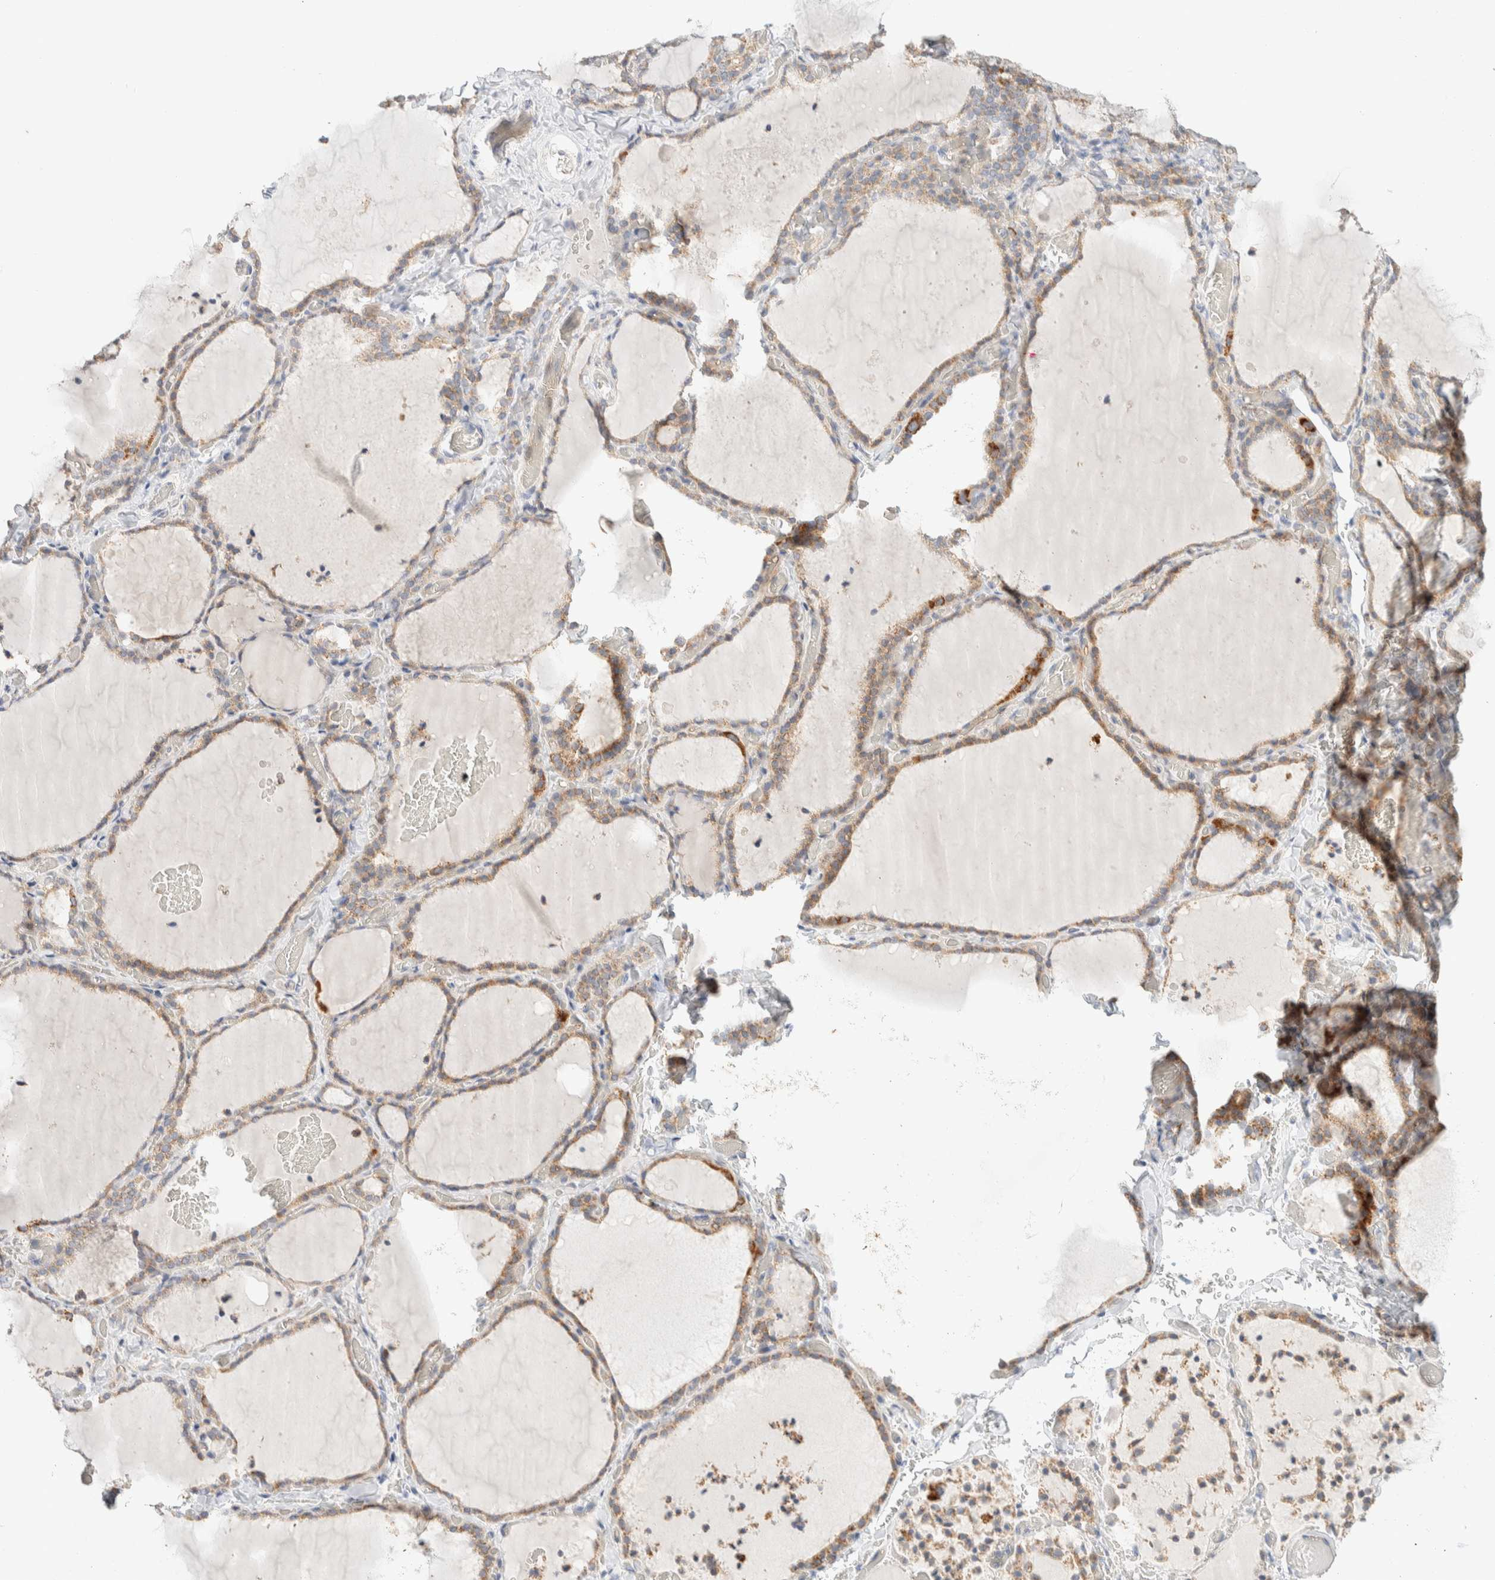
{"staining": {"intensity": "moderate", "quantity": ">75%", "location": "cytoplasmic/membranous"}, "tissue": "thyroid gland", "cell_type": "Glandular cells", "image_type": "normal", "snomed": [{"axis": "morphology", "description": "Normal tissue, NOS"}, {"axis": "topography", "description": "Thyroid gland"}], "caption": "High-power microscopy captured an IHC micrograph of normal thyroid gland, revealing moderate cytoplasmic/membranous expression in approximately >75% of glandular cells.", "gene": "HDHD3", "patient": {"sex": "female", "age": 22}}